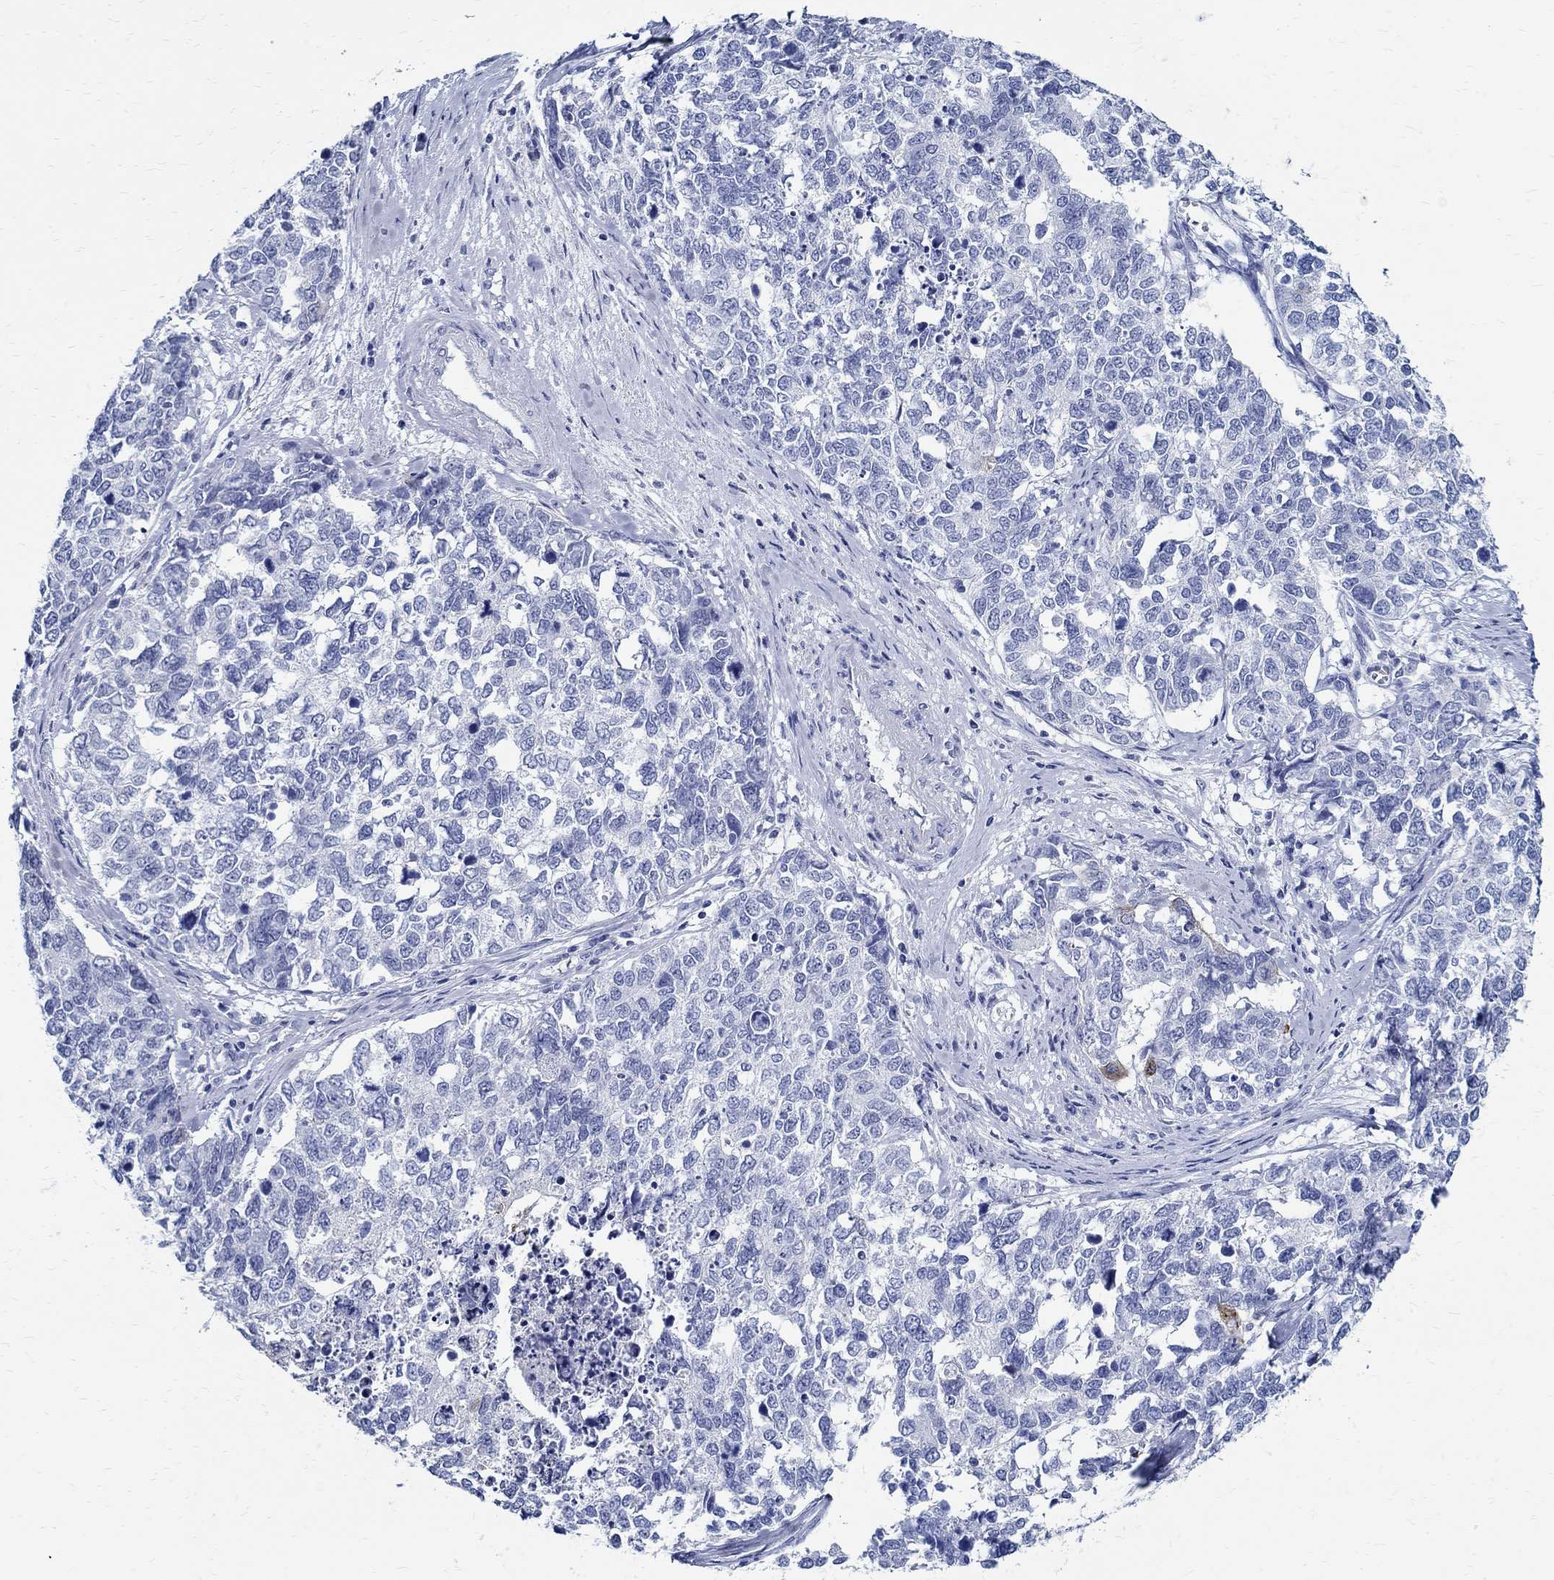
{"staining": {"intensity": "moderate", "quantity": "<25%", "location": "cytoplasmic/membranous"}, "tissue": "cervical cancer", "cell_type": "Tumor cells", "image_type": "cancer", "snomed": [{"axis": "morphology", "description": "Squamous cell carcinoma, NOS"}, {"axis": "topography", "description": "Cervix"}], "caption": "Moderate cytoplasmic/membranous positivity for a protein is seen in about <25% of tumor cells of squamous cell carcinoma (cervical) using immunohistochemistry (IHC).", "gene": "BSPRY", "patient": {"sex": "female", "age": 63}}